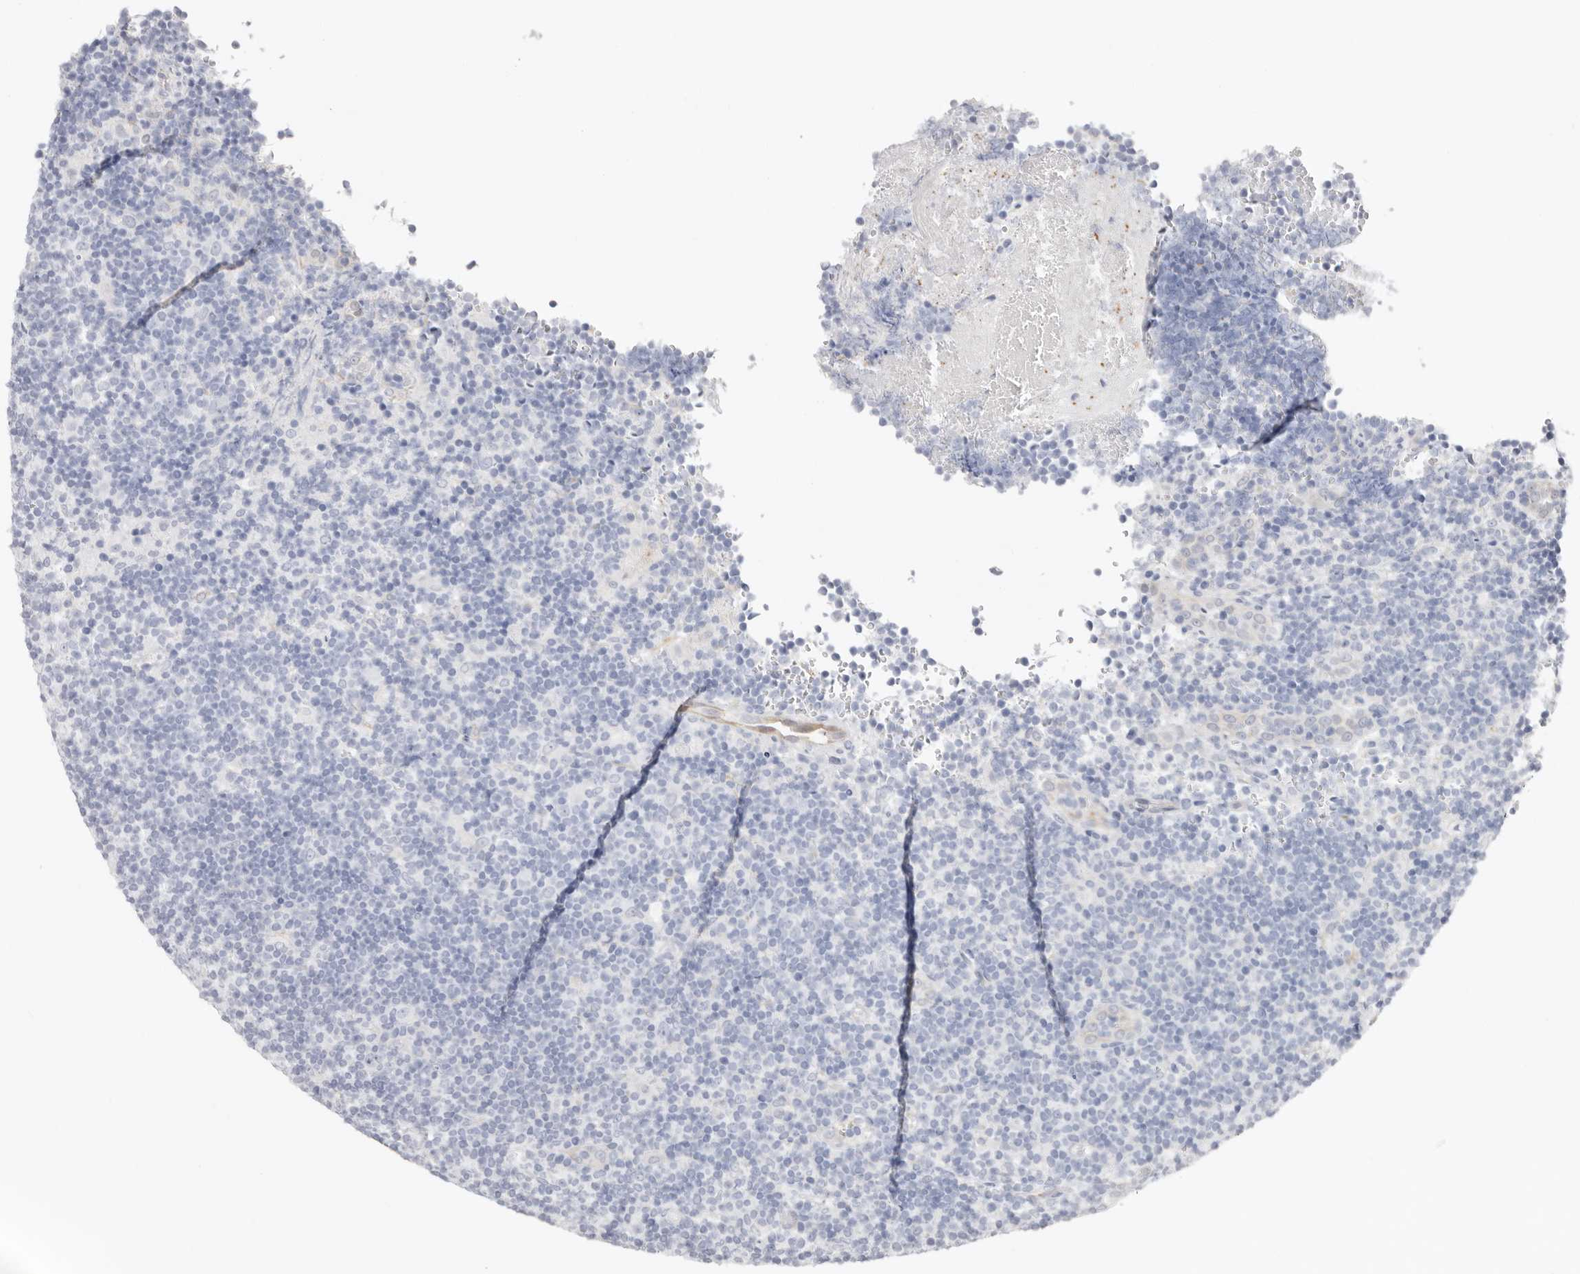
{"staining": {"intensity": "negative", "quantity": "none", "location": "none"}, "tissue": "lymphoma", "cell_type": "Tumor cells", "image_type": "cancer", "snomed": [{"axis": "morphology", "description": "Hodgkin's disease, NOS"}, {"axis": "topography", "description": "Lymph node"}], "caption": "High magnification brightfield microscopy of lymphoma stained with DAB (3,3'-diaminobenzidine) (brown) and counterstained with hematoxylin (blue): tumor cells show no significant positivity.", "gene": "PKDCC", "patient": {"sex": "female", "age": 57}}